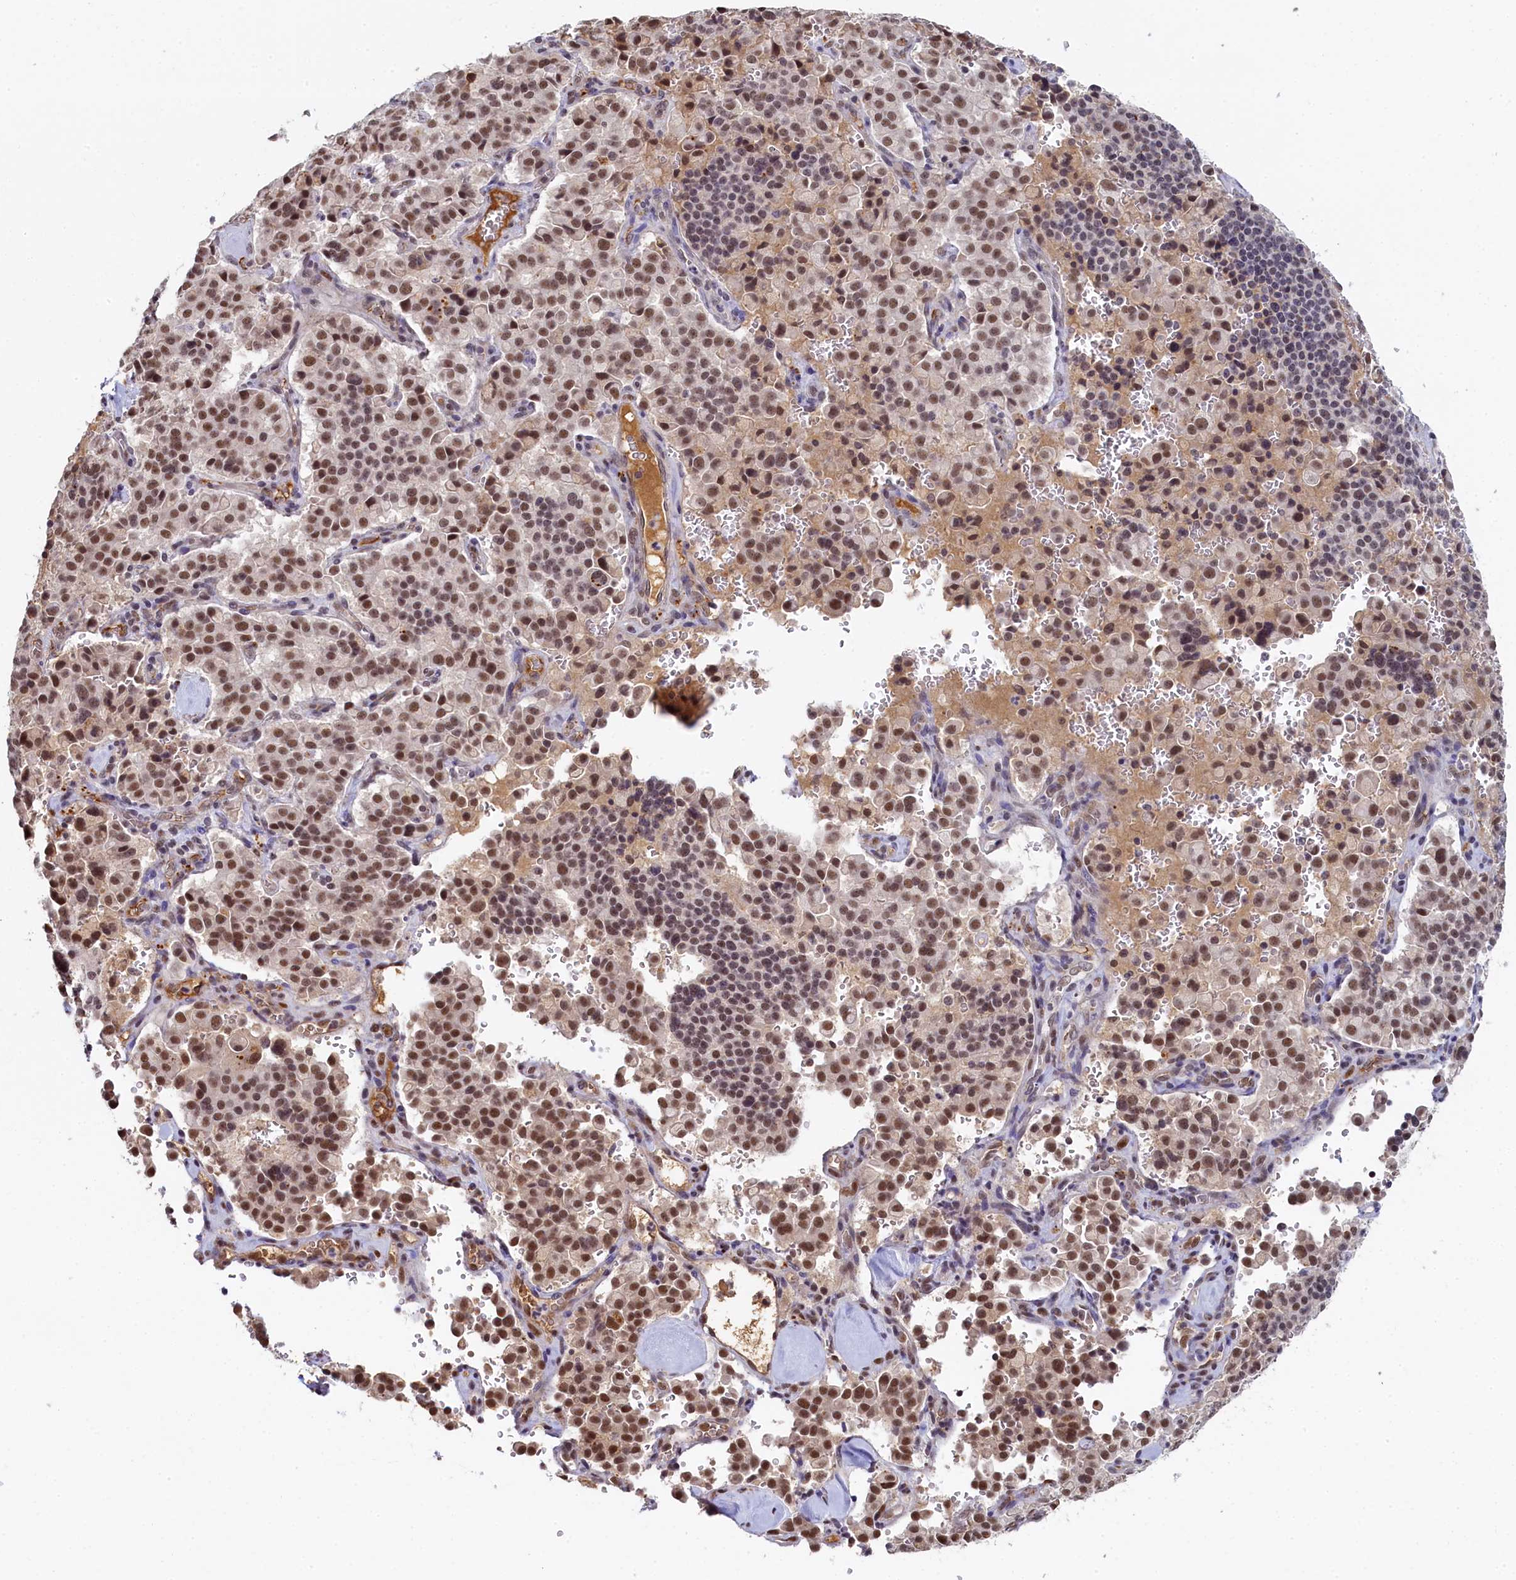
{"staining": {"intensity": "moderate", "quantity": ">75%", "location": "nuclear"}, "tissue": "pancreatic cancer", "cell_type": "Tumor cells", "image_type": "cancer", "snomed": [{"axis": "morphology", "description": "Adenocarcinoma, NOS"}, {"axis": "topography", "description": "Pancreas"}], "caption": "Adenocarcinoma (pancreatic) stained for a protein reveals moderate nuclear positivity in tumor cells.", "gene": "INTS14", "patient": {"sex": "male", "age": 65}}